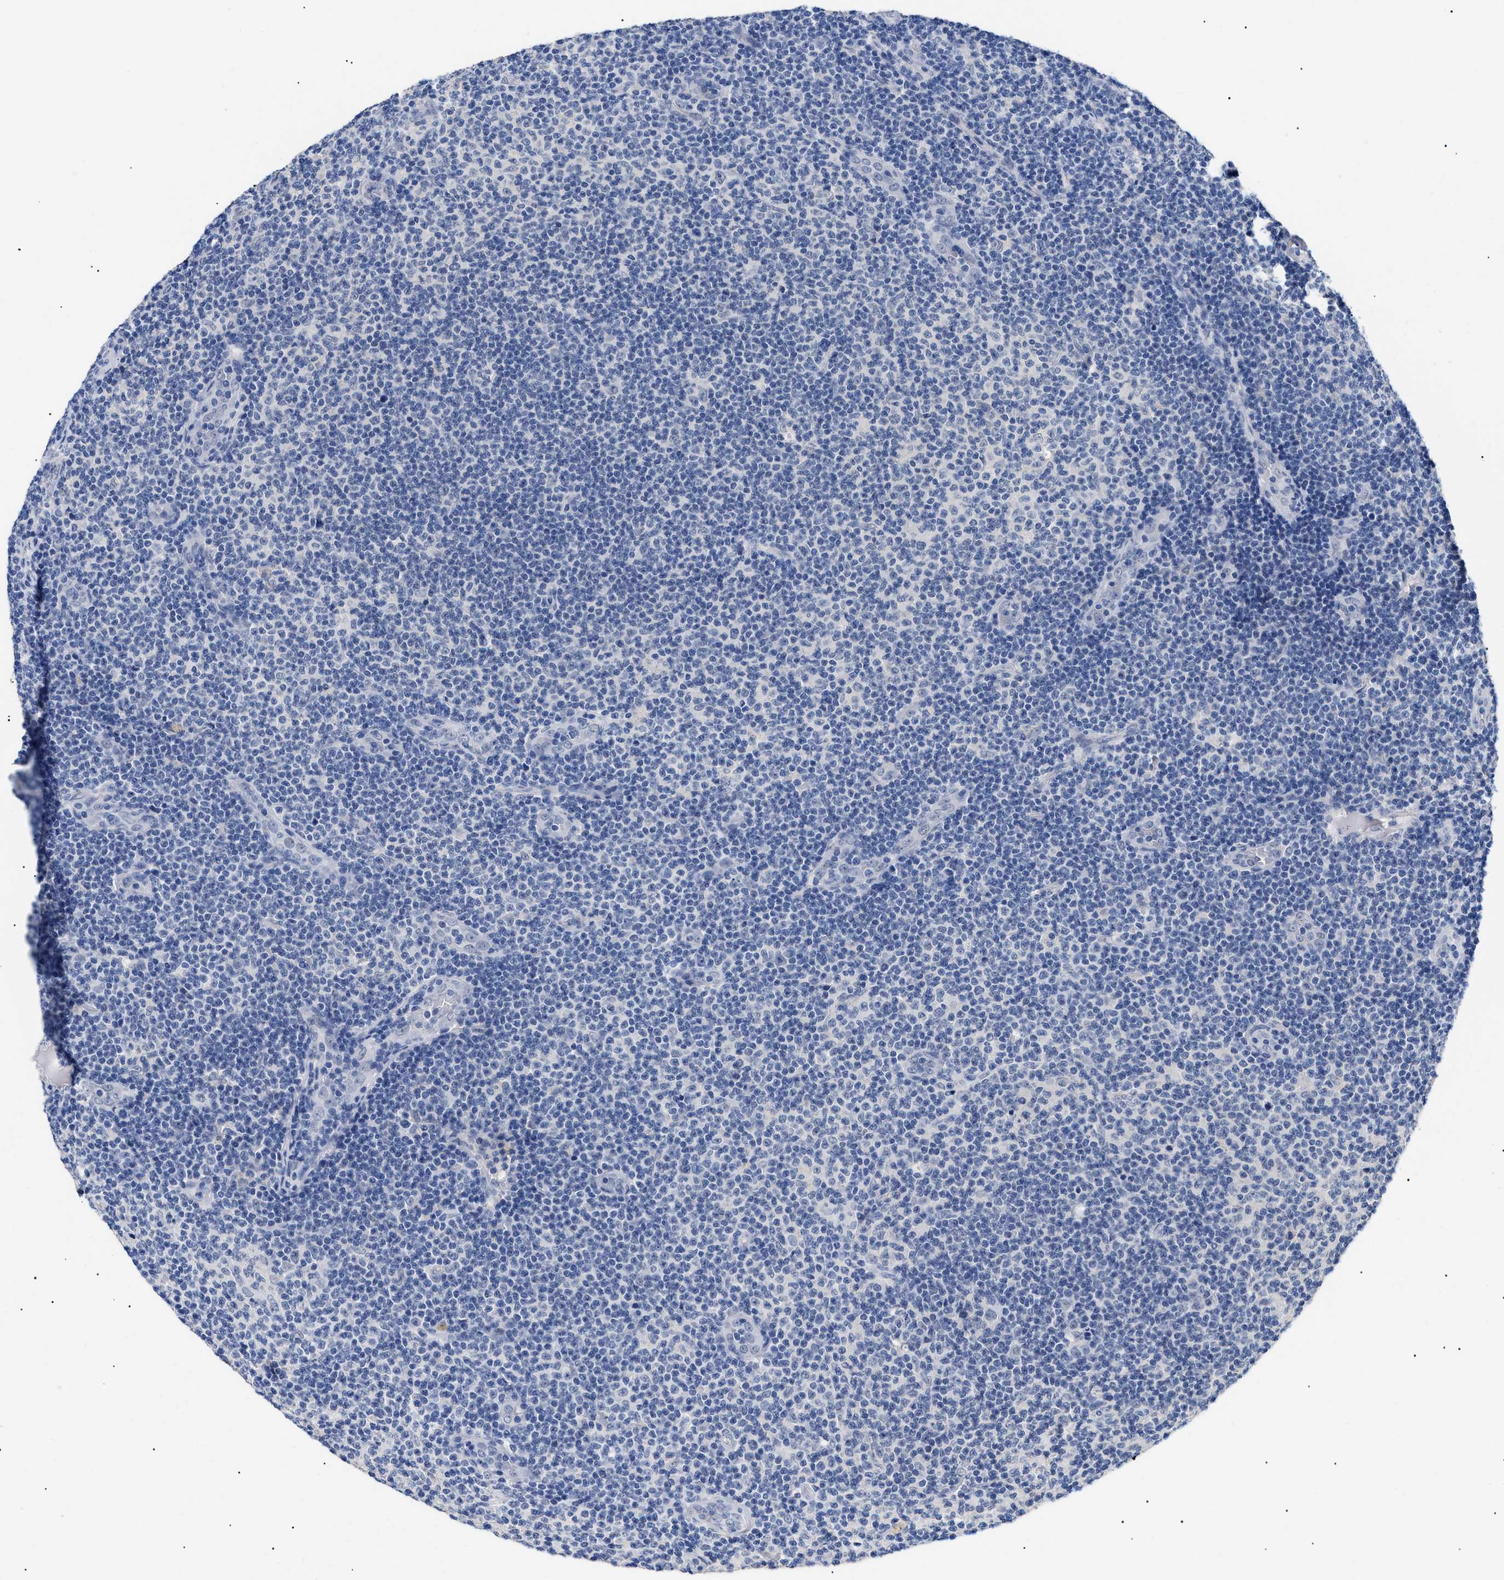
{"staining": {"intensity": "negative", "quantity": "none", "location": "none"}, "tissue": "lymphoma", "cell_type": "Tumor cells", "image_type": "cancer", "snomed": [{"axis": "morphology", "description": "Malignant lymphoma, non-Hodgkin's type, Low grade"}, {"axis": "topography", "description": "Lymph node"}], "caption": "Immunohistochemistry (IHC) of human lymphoma demonstrates no staining in tumor cells.", "gene": "PRRT2", "patient": {"sex": "male", "age": 83}}